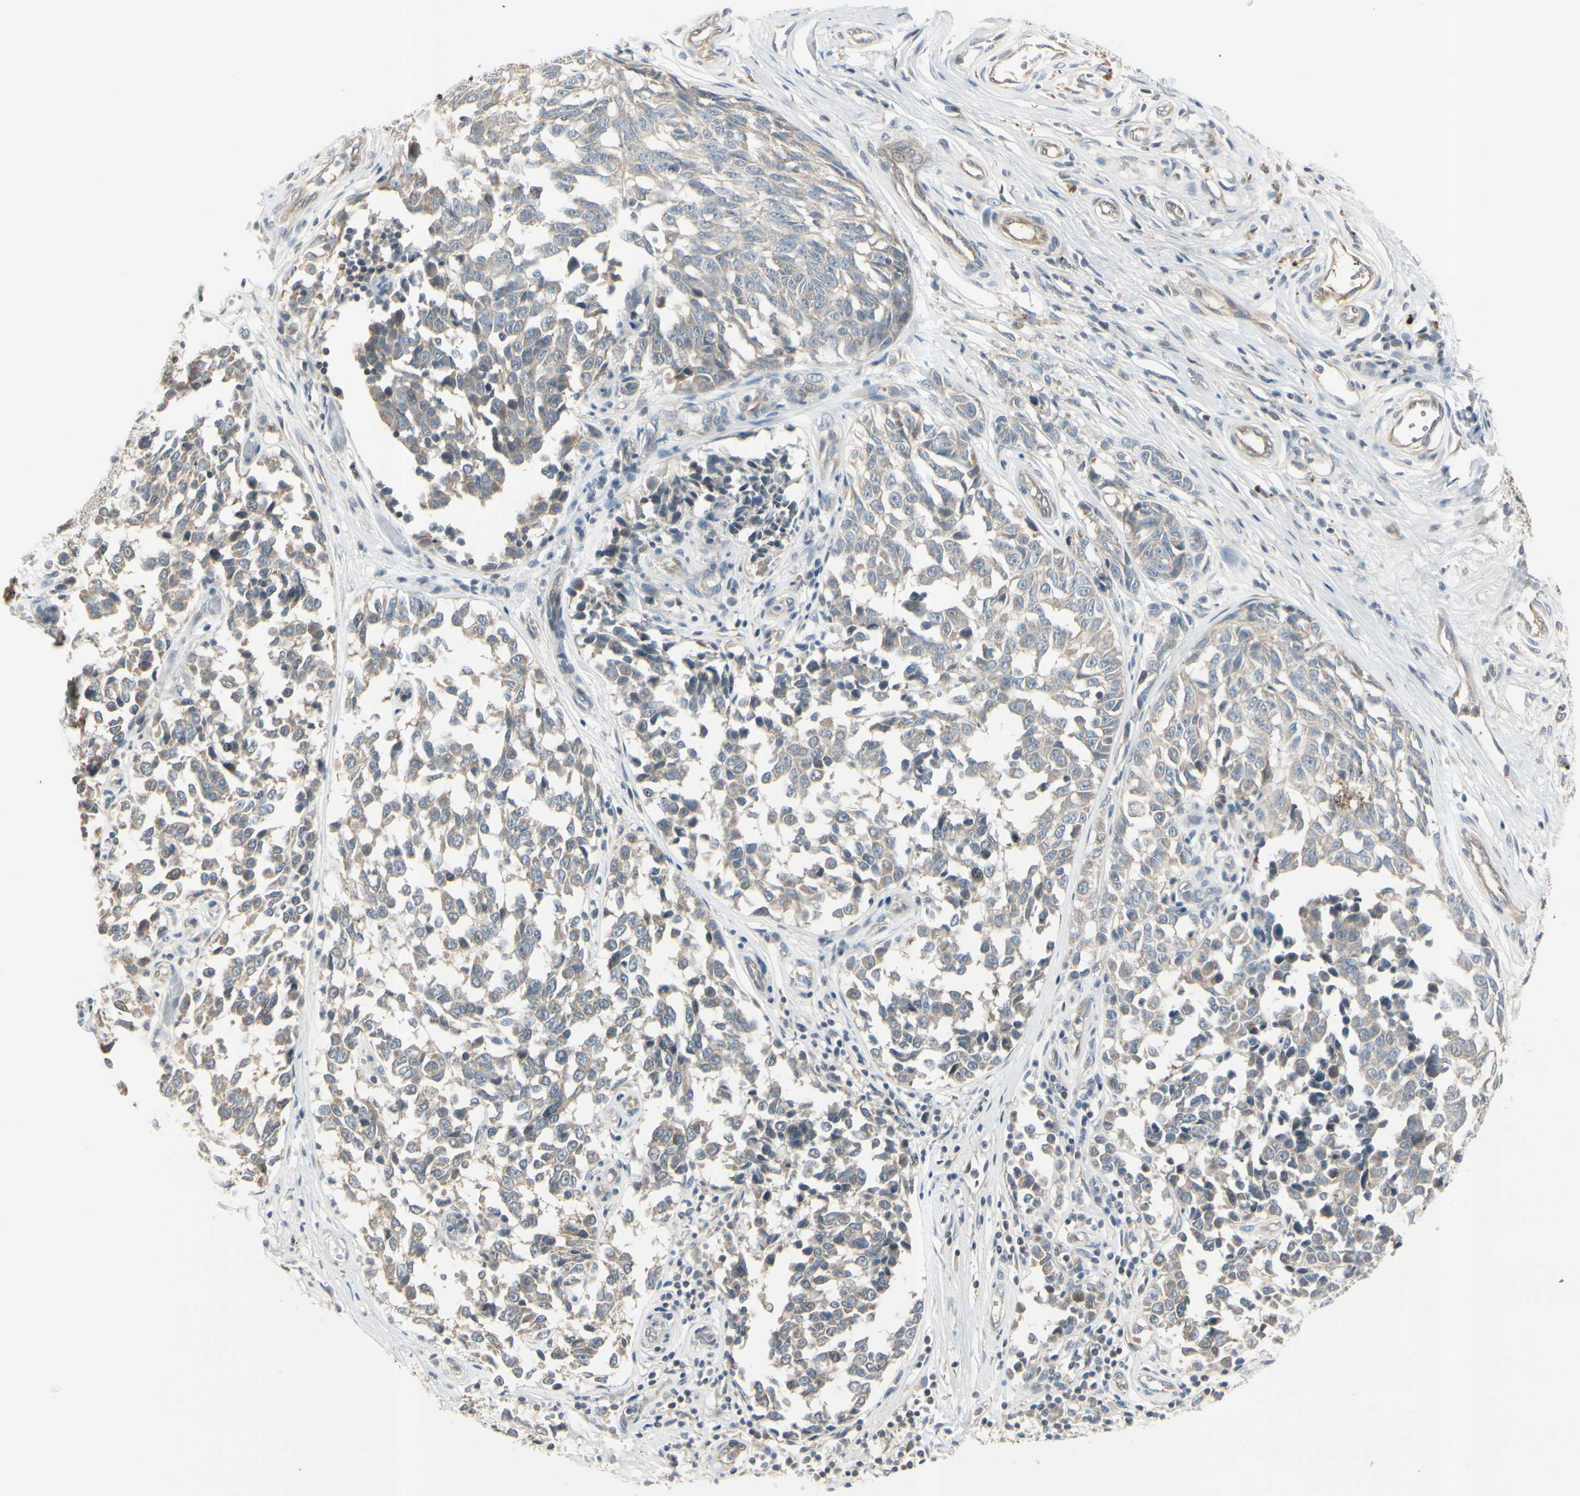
{"staining": {"intensity": "weak", "quantity": ">75%", "location": "cytoplasmic/membranous"}, "tissue": "melanoma", "cell_type": "Tumor cells", "image_type": "cancer", "snomed": [{"axis": "morphology", "description": "Malignant melanoma, NOS"}, {"axis": "topography", "description": "Skin"}], "caption": "Immunohistochemistry (DAB (3,3'-diaminobenzidine)) staining of melanoma exhibits weak cytoplasmic/membranous protein staining in about >75% of tumor cells.", "gene": "ICAM5", "patient": {"sex": "female", "age": 64}}